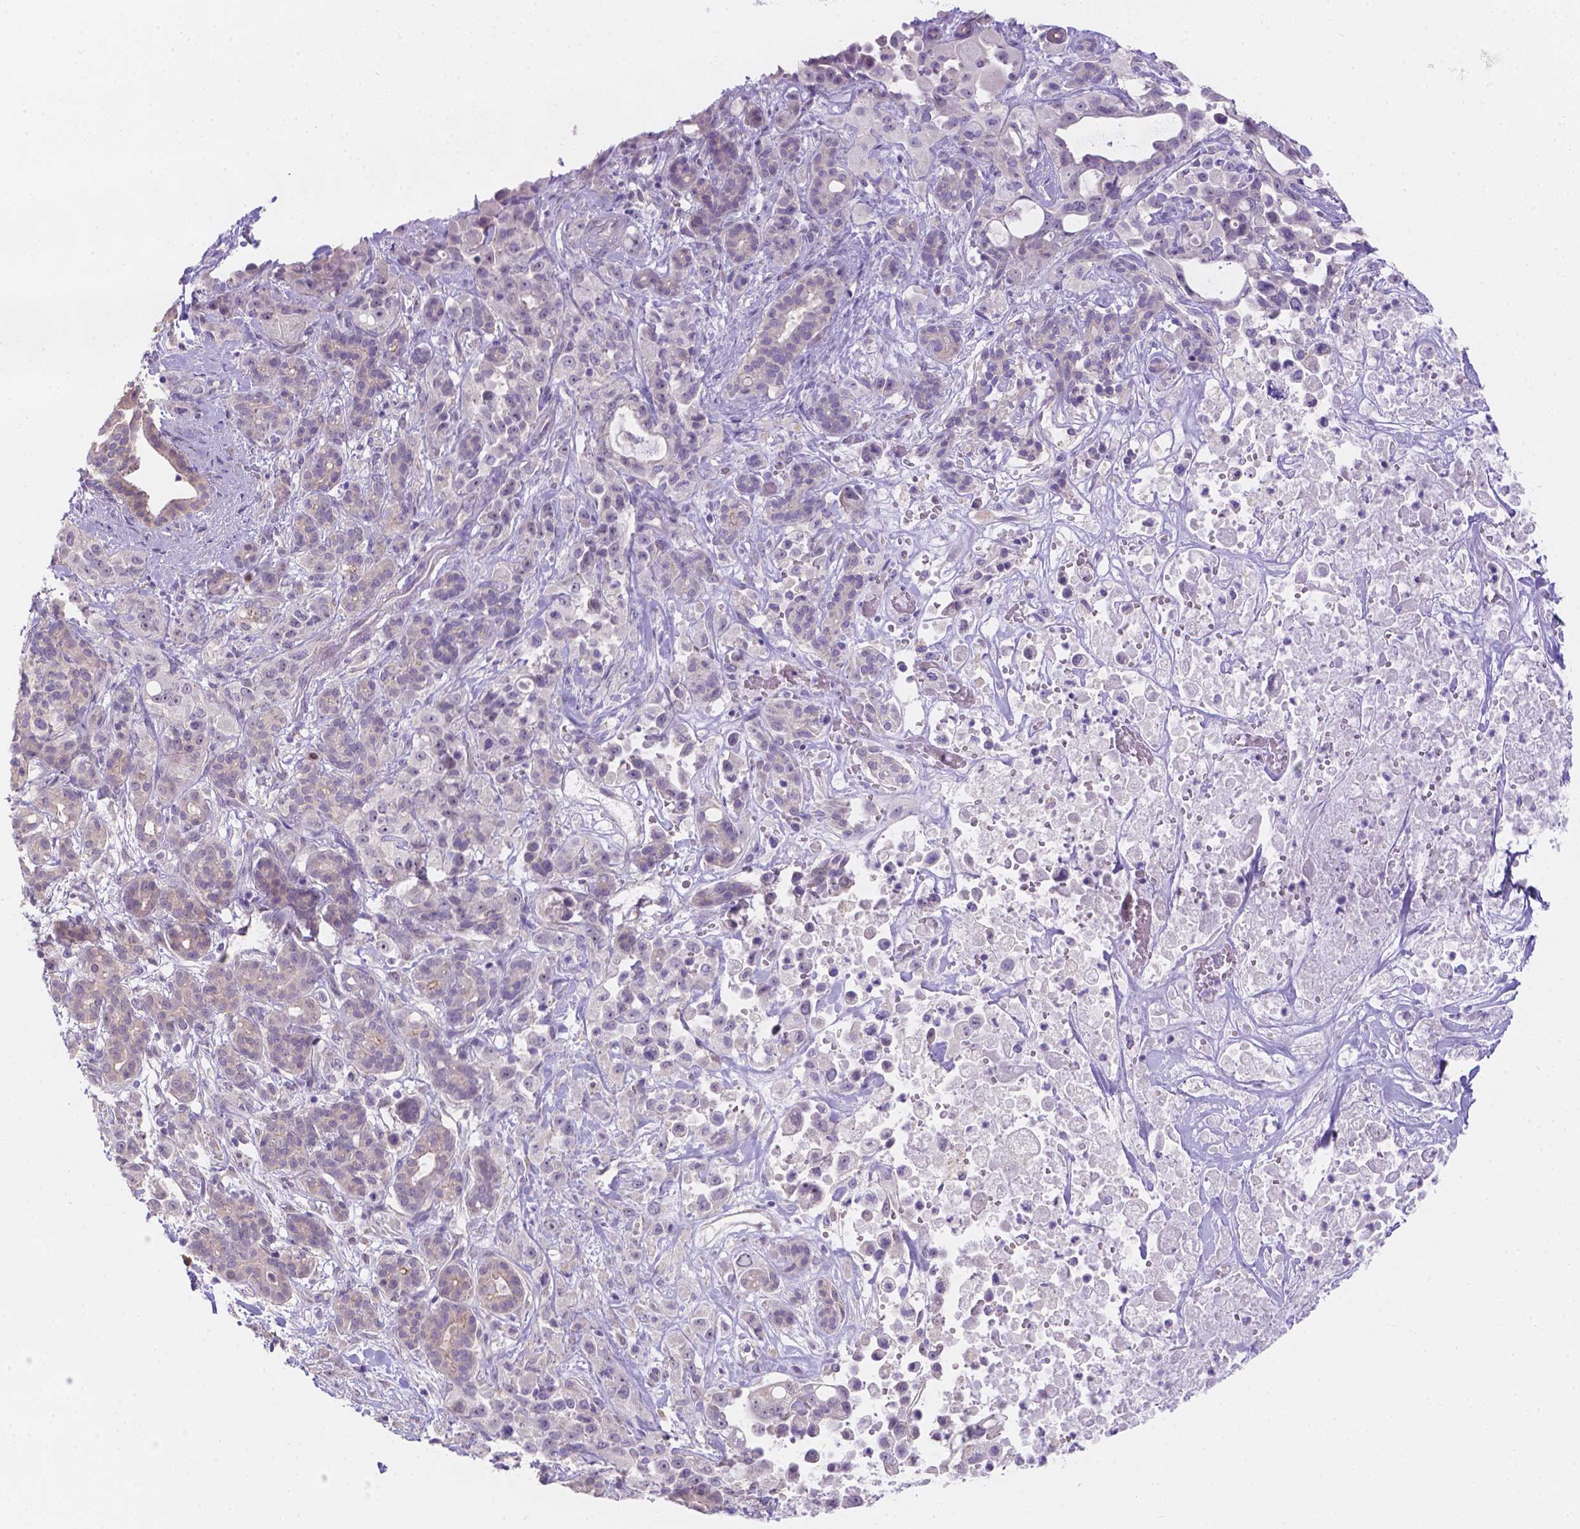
{"staining": {"intensity": "negative", "quantity": "none", "location": "none"}, "tissue": "pancreatic cancer", "cell_type": "Tumor cells", "image_type": "cancer", "snomed": [{"axis": "morphology", "description": "Adenocarcinoma, NOS"}, {"axis": "topography", "description": "Pancreas"}], "caption": "Immunohistochemistry (IHC) micrograph of neoplastic tissue: pancreatic cancer stained with DAB displays no significant protein staining in tumor cells.", "gene": "CD96", "patient": {"sex": "male", "age": 44}}